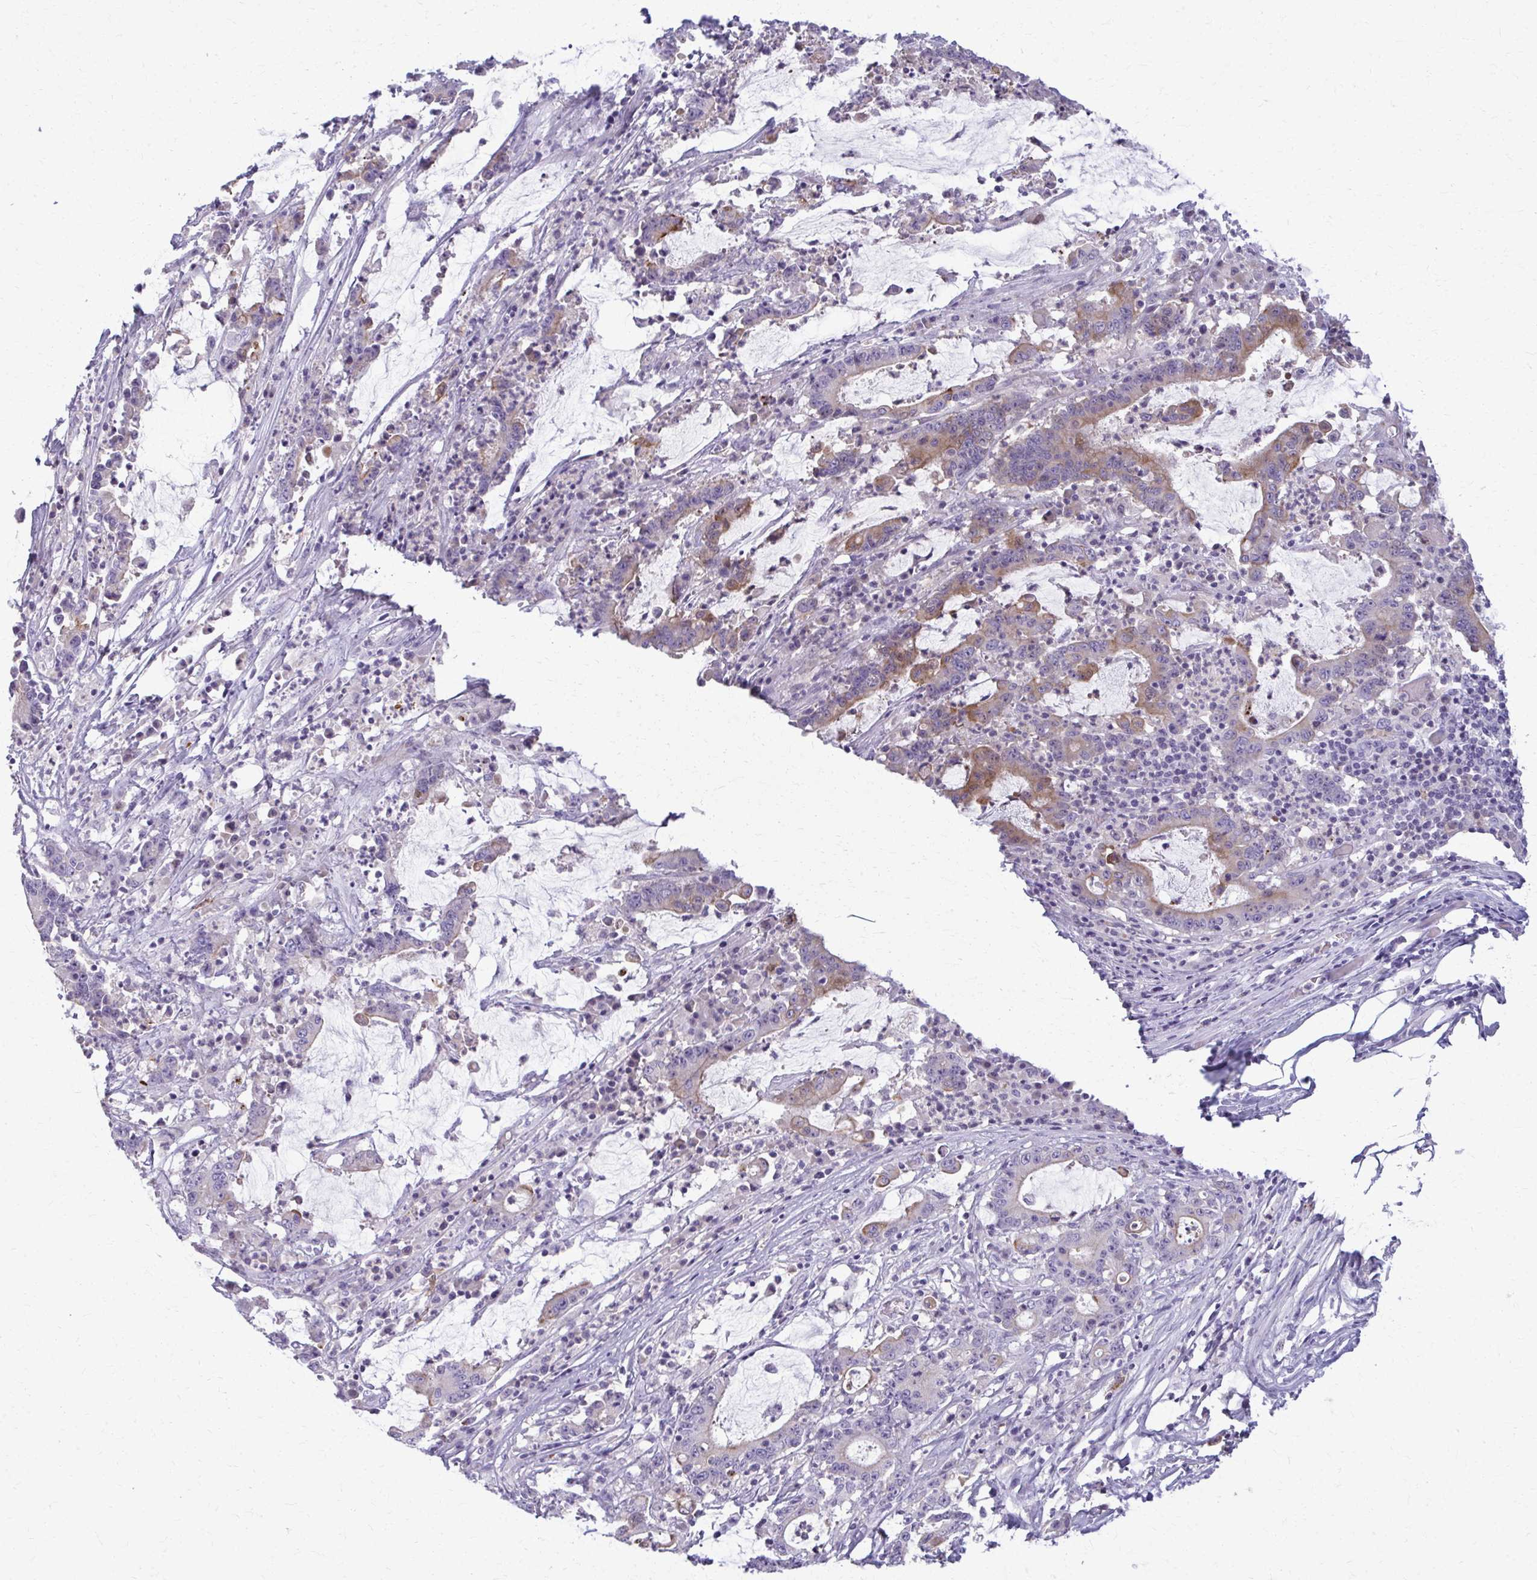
{"staining": {"intensity": "moderate", "quantity": "<25%", "location": "cytoplasmic/membranous"}, "tissue": "stomach cancer", "cell_type": "Tumor cells", "image_type": "cancer", "snomed": [{"axis": "morphology", "description": "Adenocarcinoma, NOS"}, {"axis": "topography", "description": "Stomach, upper"}], "caption": "Protein analysis of adenocarcinoma (stomach) tissue reveals moderate cytoplasmic/membranous expression in about <25% of tumor cells. (DAB IHC, brown staining for protein, blue staining for nuclei).", "gene": "OR4M1", "patient": {"sex": "male", "age": 68}}